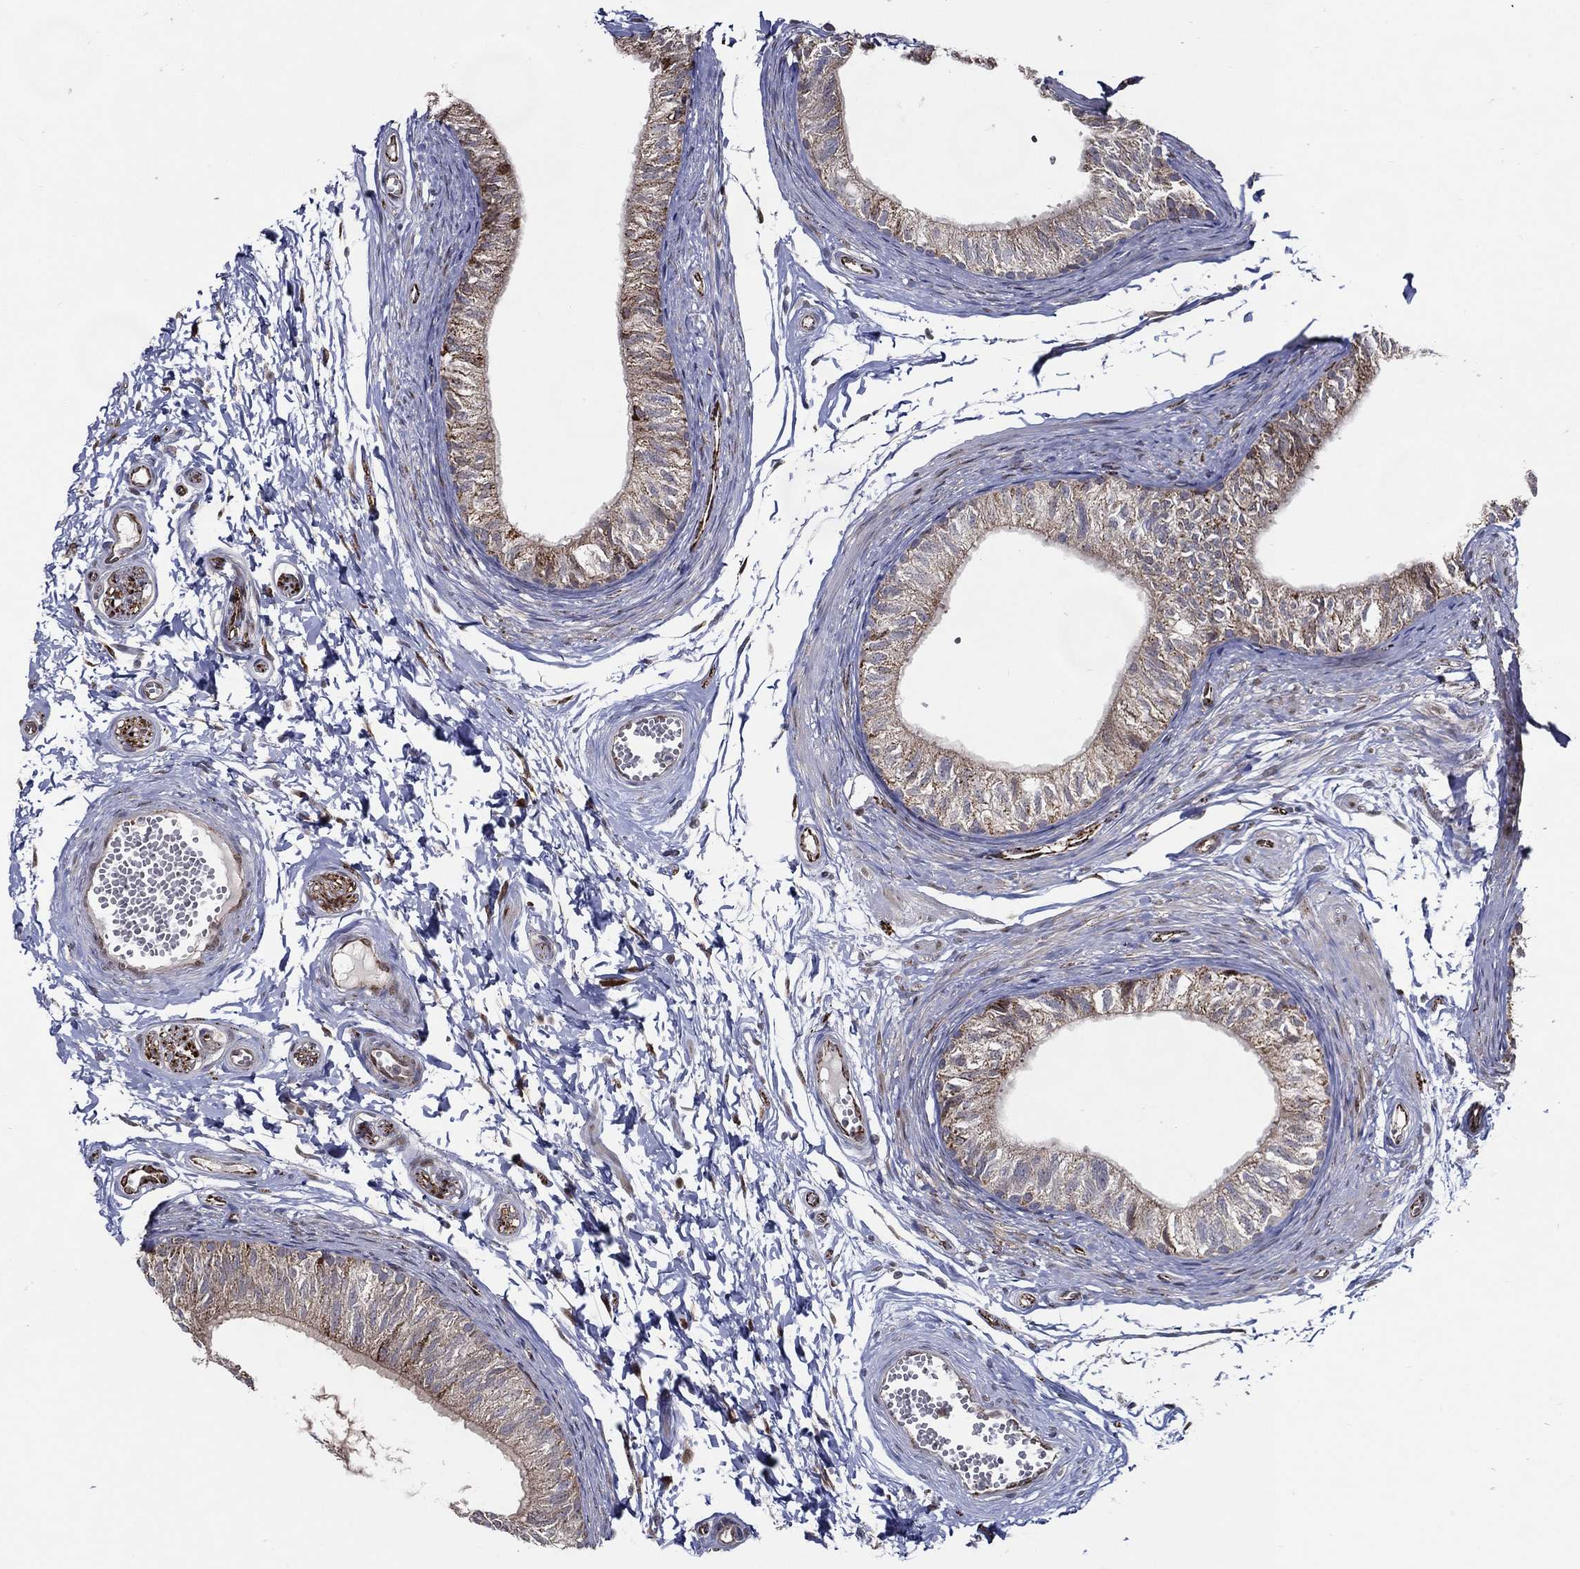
{"staining": {"intensity": "moderate", "quantity": "<25%", "location": "cytoplasmic/membranous"}, "tissue": "epididymis", "cell_type": "Glandular cells", "image_type": "normal", "snomed": [{"axis": "morphology", "description": "Normal tissue, NOS"}, {"axis": "topography", "description": "Epididymis"}], "caption": "Unremarkable epididymis exhibits moderate cytoplasmic/membranous positivity in about <25% of glandular cells.", "gene": "ARHGAP11A", "patient": {"sex": "male", "age": 22}}